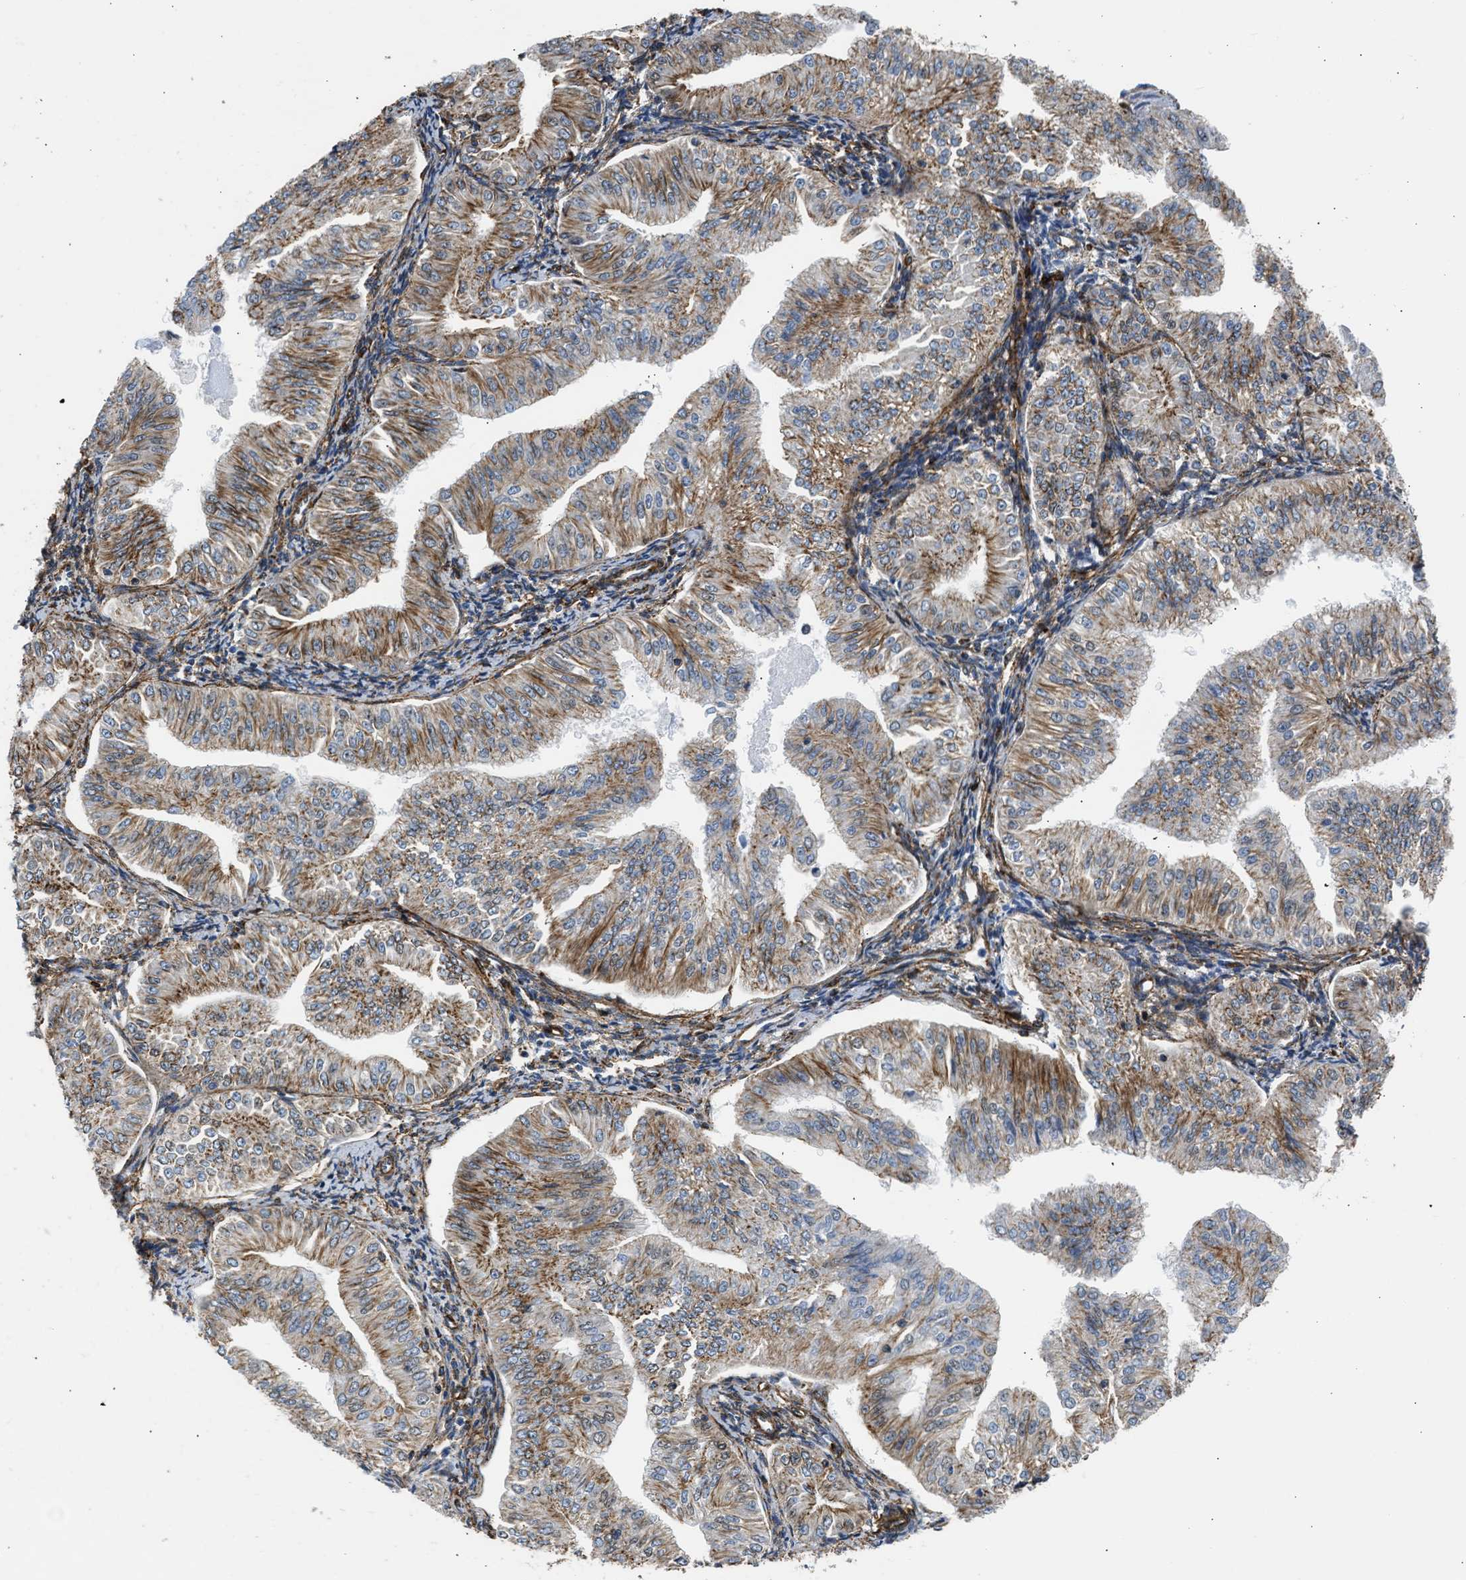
{"staining": {"intensity": "moderate", "quantity": ">75%", "location": "cytoplasmic/membranous"}, "tissue": "endometrial cancer", "cell_type": "Tumor cells", "image_type": "cancer", "snomed": [{"axis": "morphology", "description": "Normal tissue, NOS"}, {"axis": "morphology", "description": "Adenocarcinoma, NOS"}, {"axis": "topography", "description": "Endometrium"}], "caption": "Immunohistochemical staining of endometrial adenocarcinoma reveals moderate cytoplasmic/membranous protein positivity in about >75% of tumor cells. The protein is stained brown, and the nuclei are stained in blue (DAB IHC with brightfield microscopy, high magnification).", "gene": "SEPTIN2", "patient": {"sex": "female", "age": 53}}